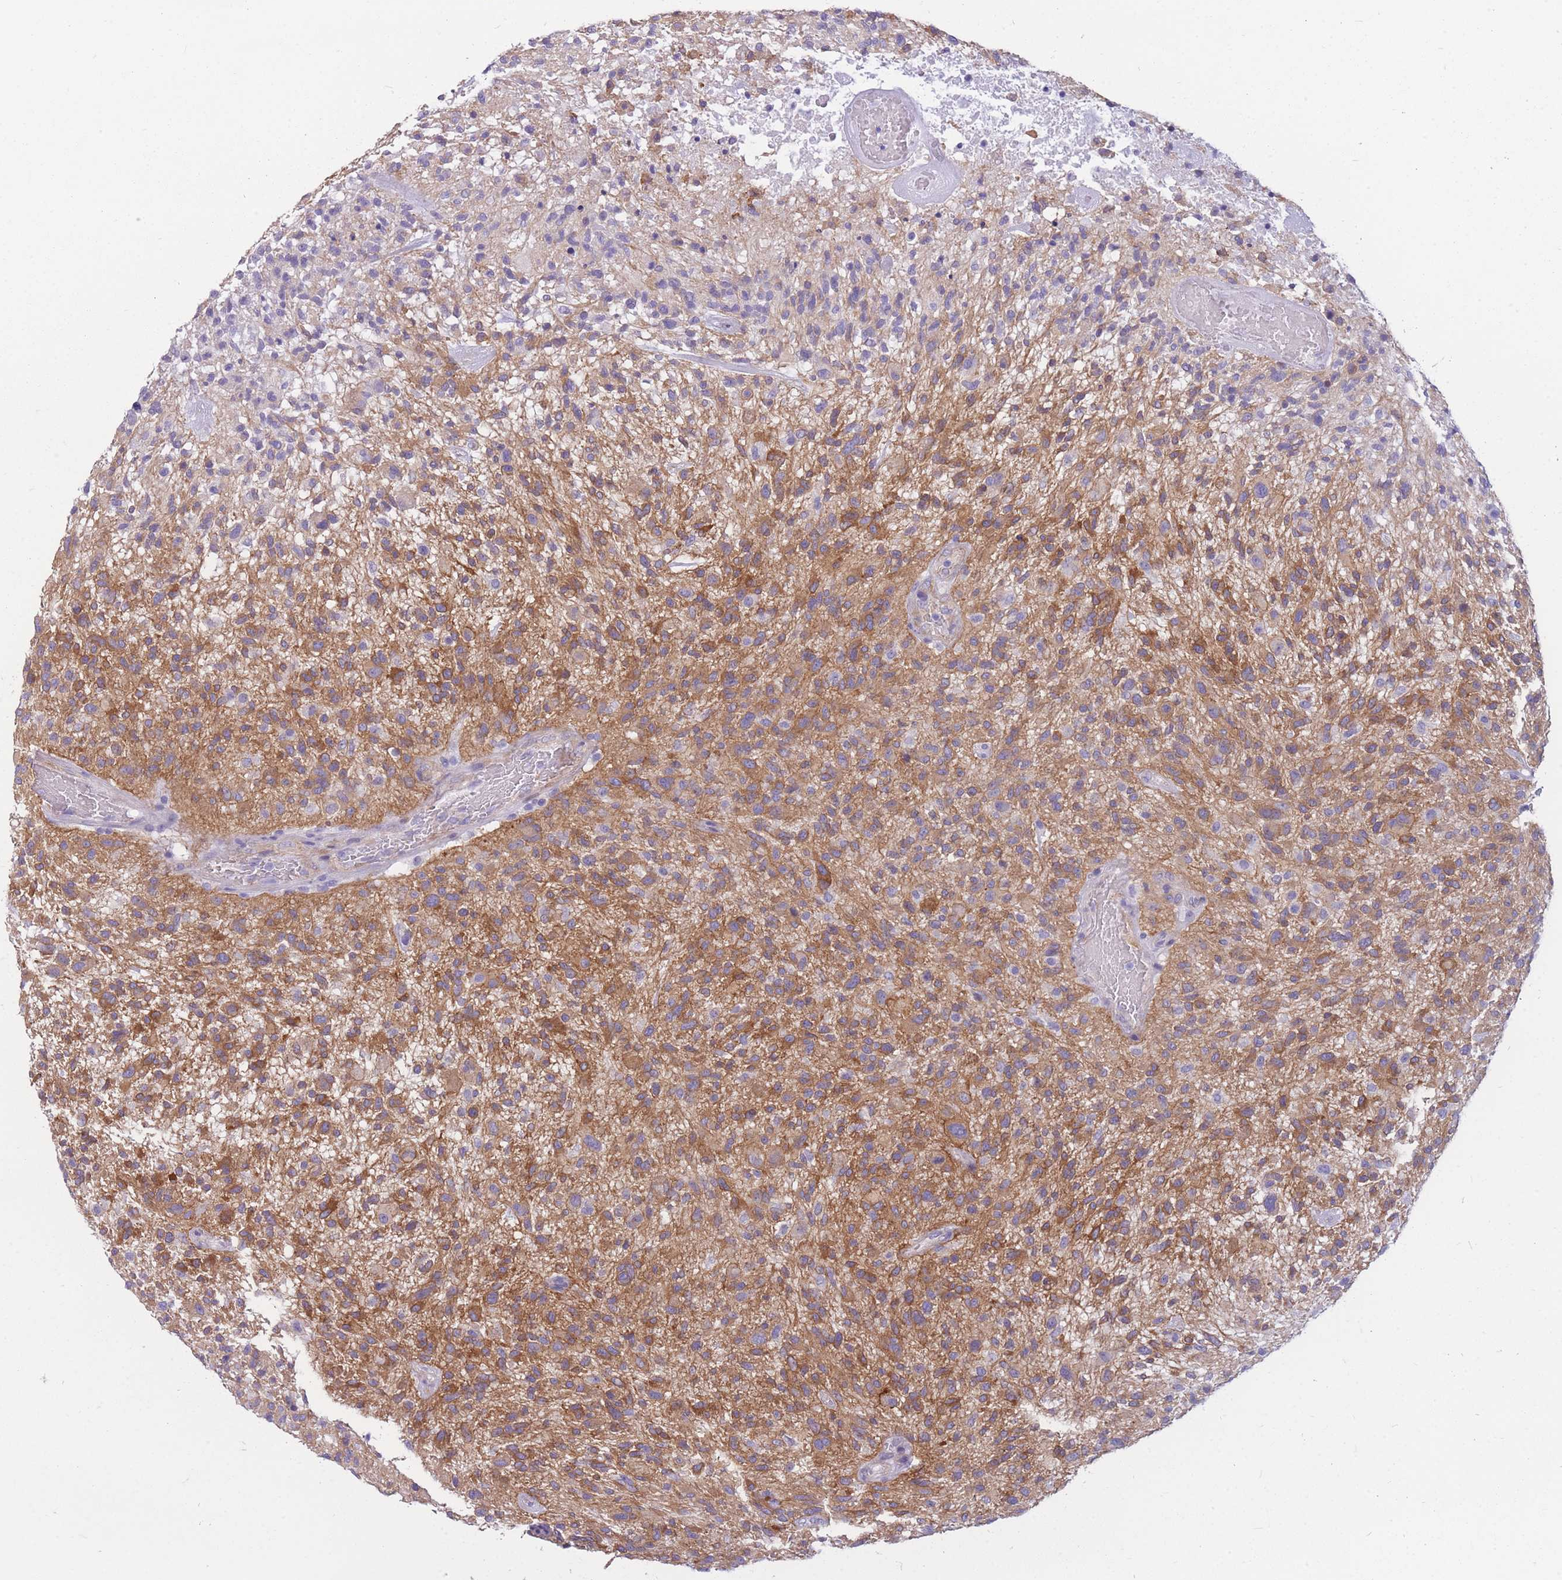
{"staining": {"intensity": "moderate", "quantity": "25%-75%", "location": "cytoplasmic/membranous"}, "tissue": "glioma", "cell_type": "Tumor cells", "image_type": "cancer", "snomed": [{"axis": "morphology", "description": "Glioma, malignant, High grade"}, {"axis": "topography", "description": "Brain"}], "caption": "DAB (3,3'-diaminobenzidine) immunohistochemical staining of malignant high-grade glioma reveals moderate cytoplasmic/membranous protein staining in approximately 25%-75% of tumor cells. Nuclei are stained in blue.", "gene": "MTSS2", "patient": {"sex": "male", "age": 47}}